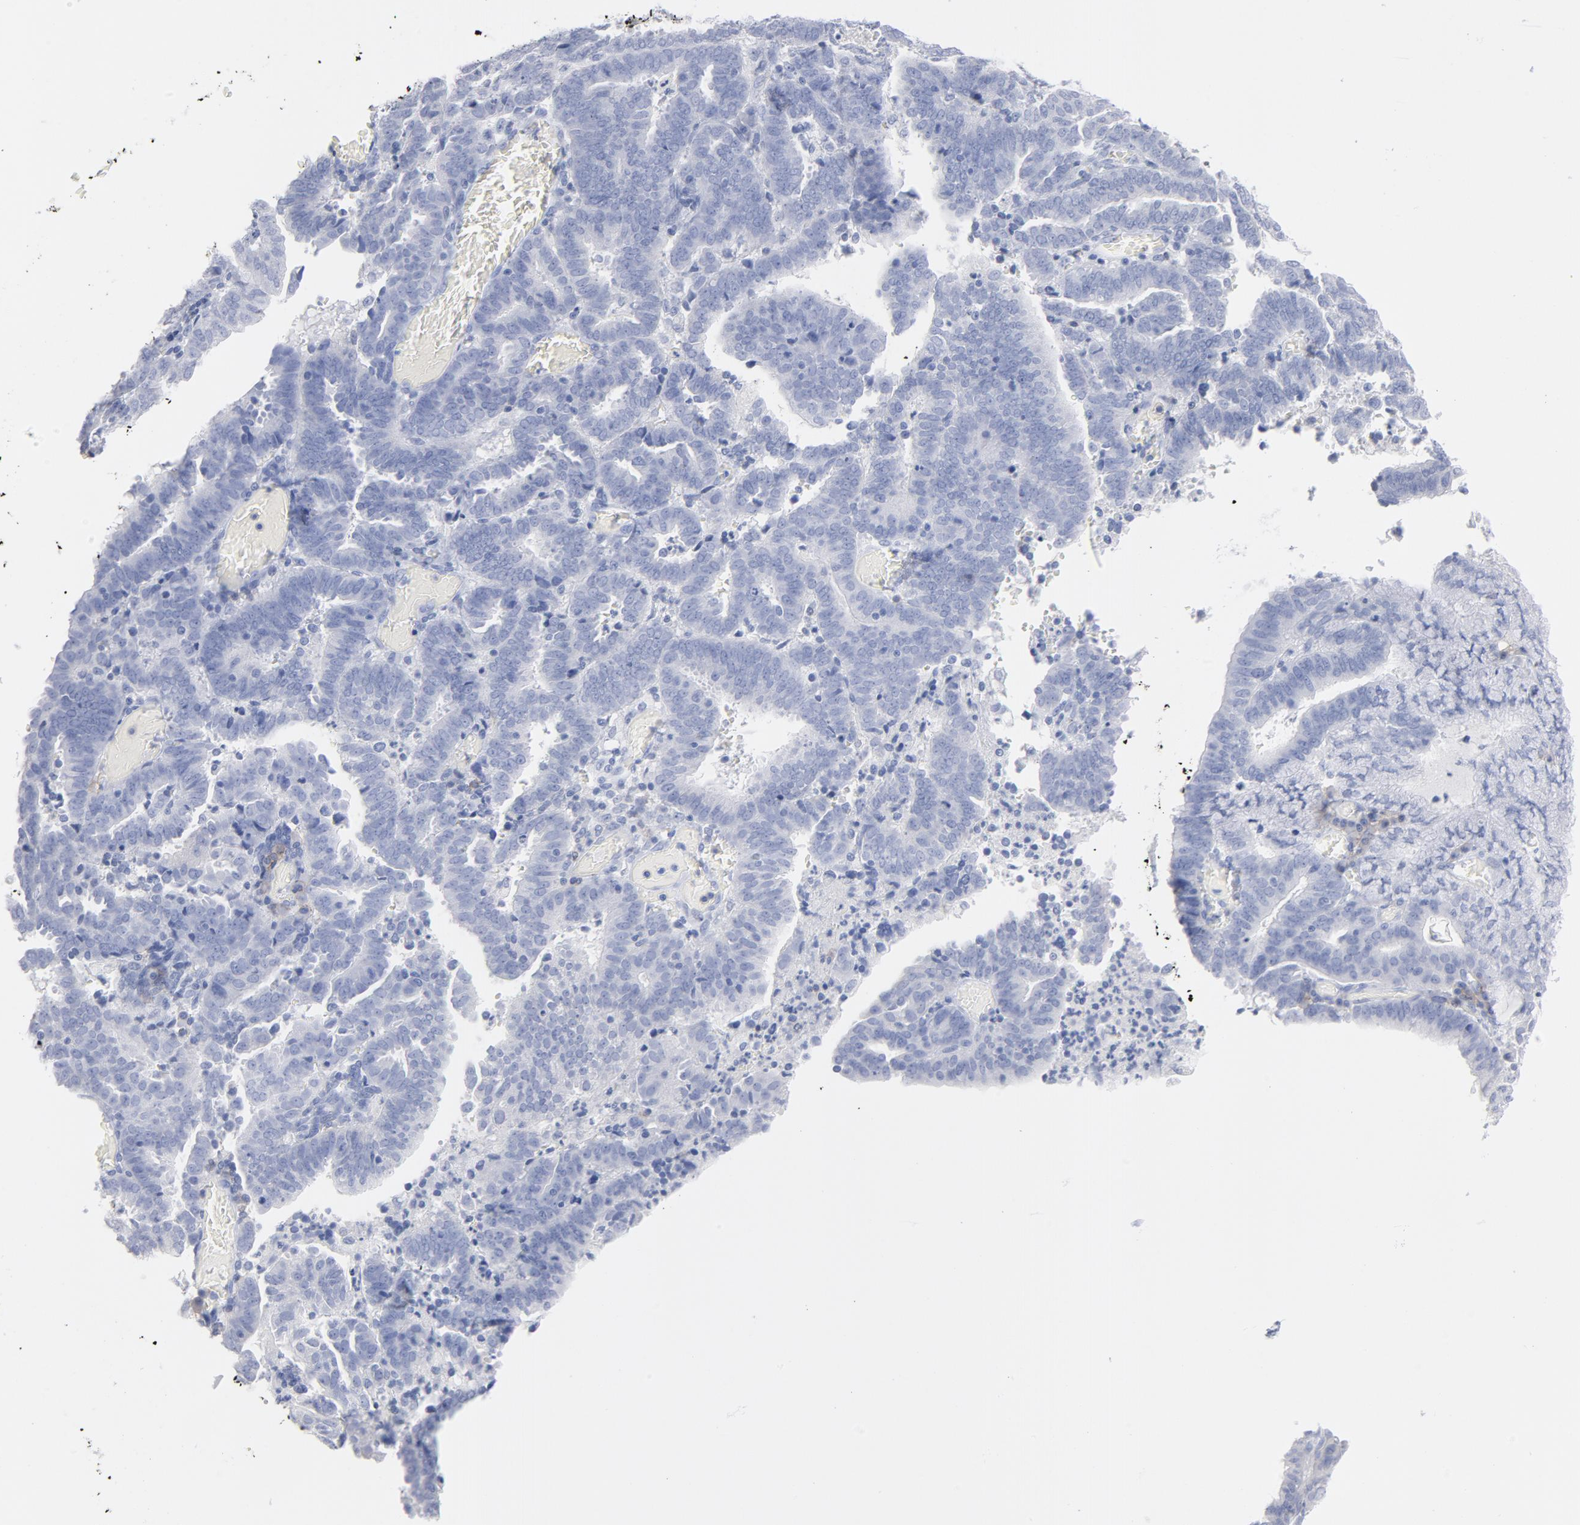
{"staining": {"intensity": "negative", "quantity": "none", "location": "none"}, "tissue": "endometrial cancer", "cell_type": "Tumor cells", "image_type": "cancer", "snomed": [{"axis": "morphology", "description": "Adenocarcinoma, NOS"}, {"axis": "topography", "description": "Uterus"}], "caption": "This image is of endometrial adenocarcinoma stained with immunohistochemistry to label a protein in brown with the nuclei are counter-stained blue. There is no staining in tumor cells. (DAB (3,3'-diaminobenzidine) immunohistochemistry with hematoxylin counter stain).", "gene": "P2RY8", "patient": {"sex": "female", "age": 83}}